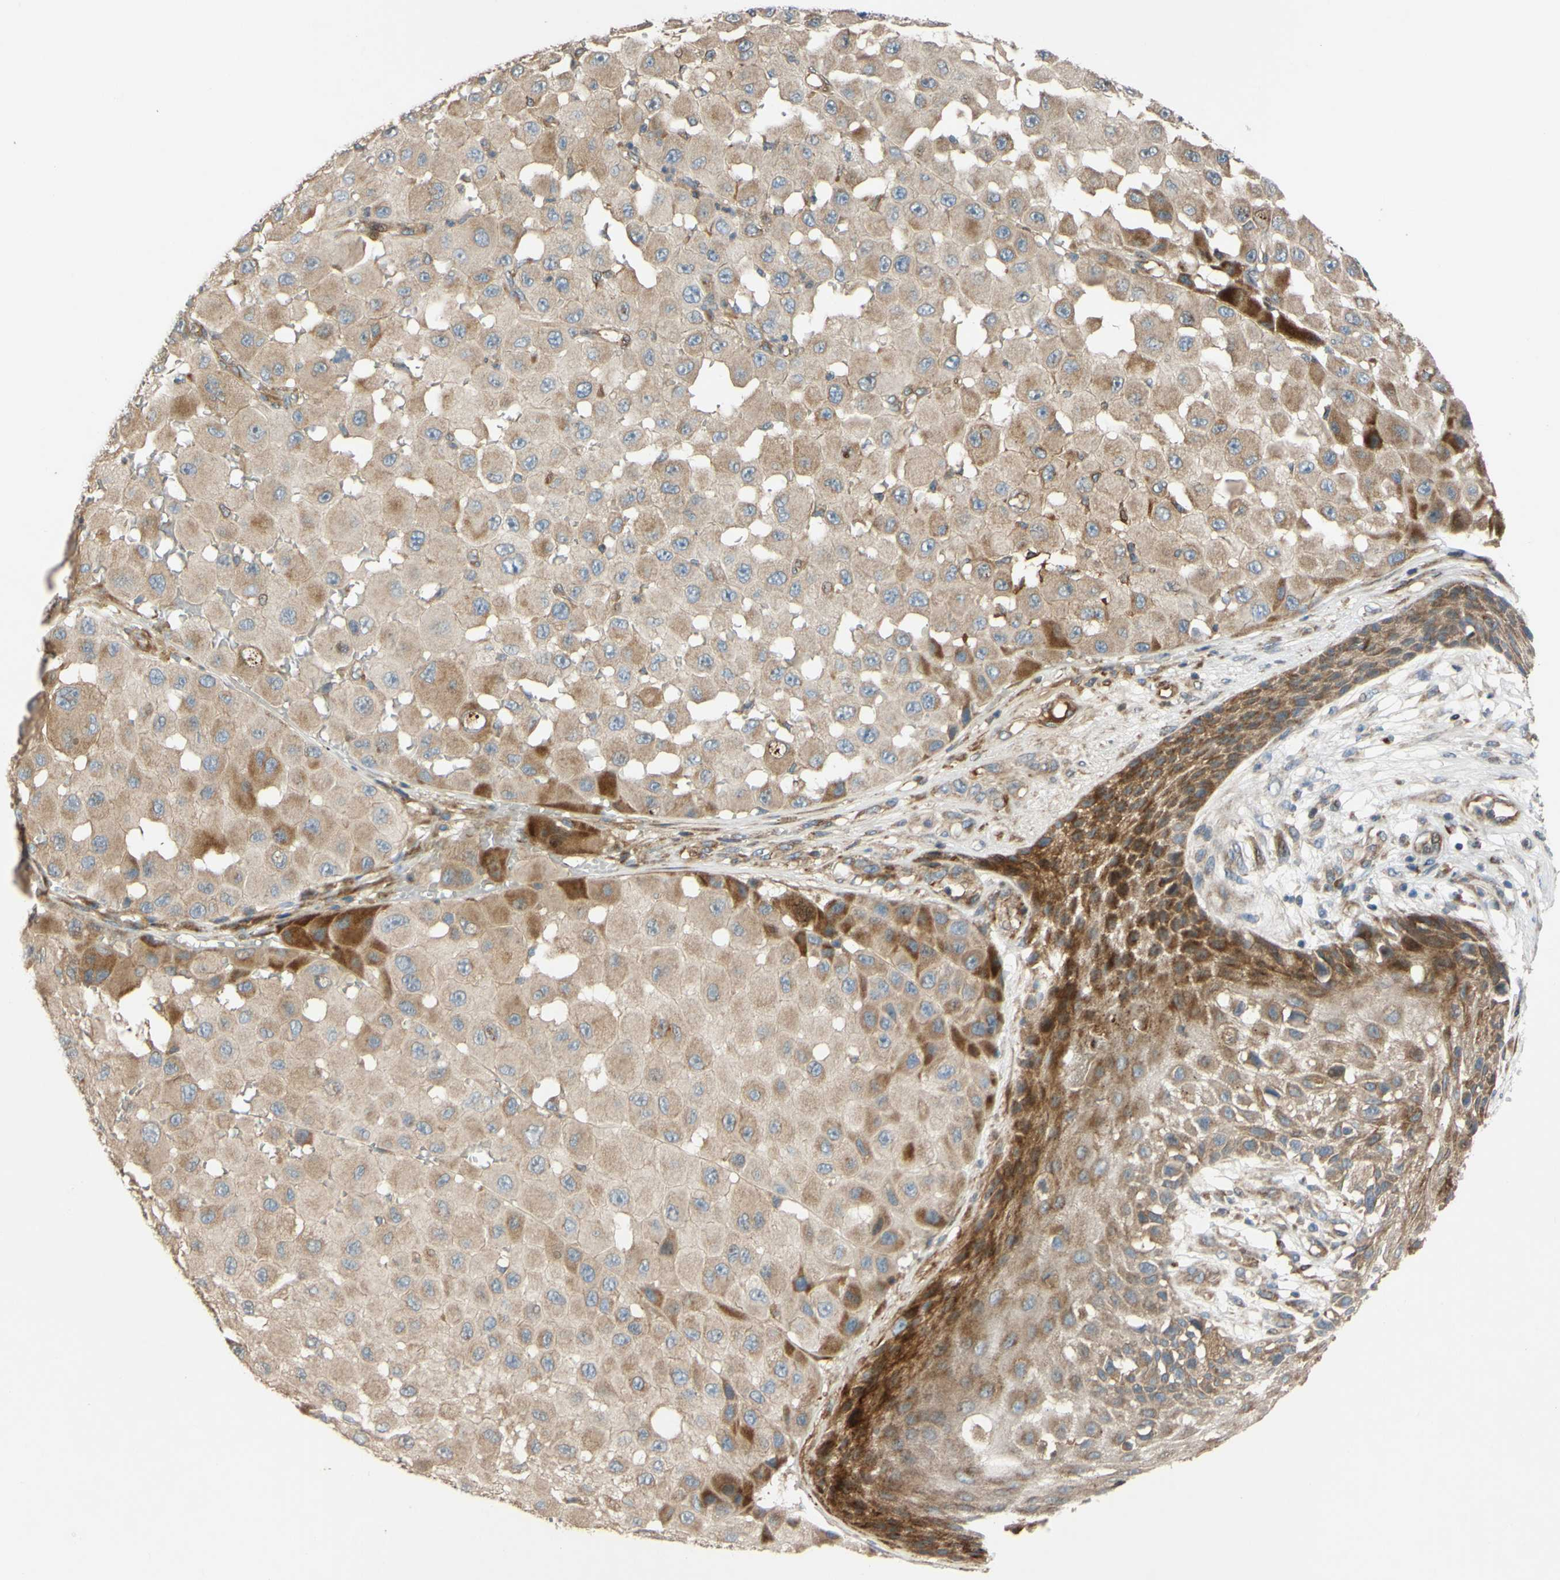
{"staining": {"intensity": "weak", "quantity": ">75%", "location": "cytoplasmic/membranous"}, "tissue": "melanoma", "cell_type": "Tumor cells", "image_type": "cancer", "snomed": [{"axis": "morphology", "description": "Malignant melanoma, NOS"}, {"axis": "topography", "description": "Skin"}], "caption": "Approximately >75% of tumor cells in melanoma reveal weak cytoplasmic/membranous protein positivity as visualized by brown immunohistochemical staining.", "gene": "SPTLC1", "patient": {"sex": "female", "age": 81}}